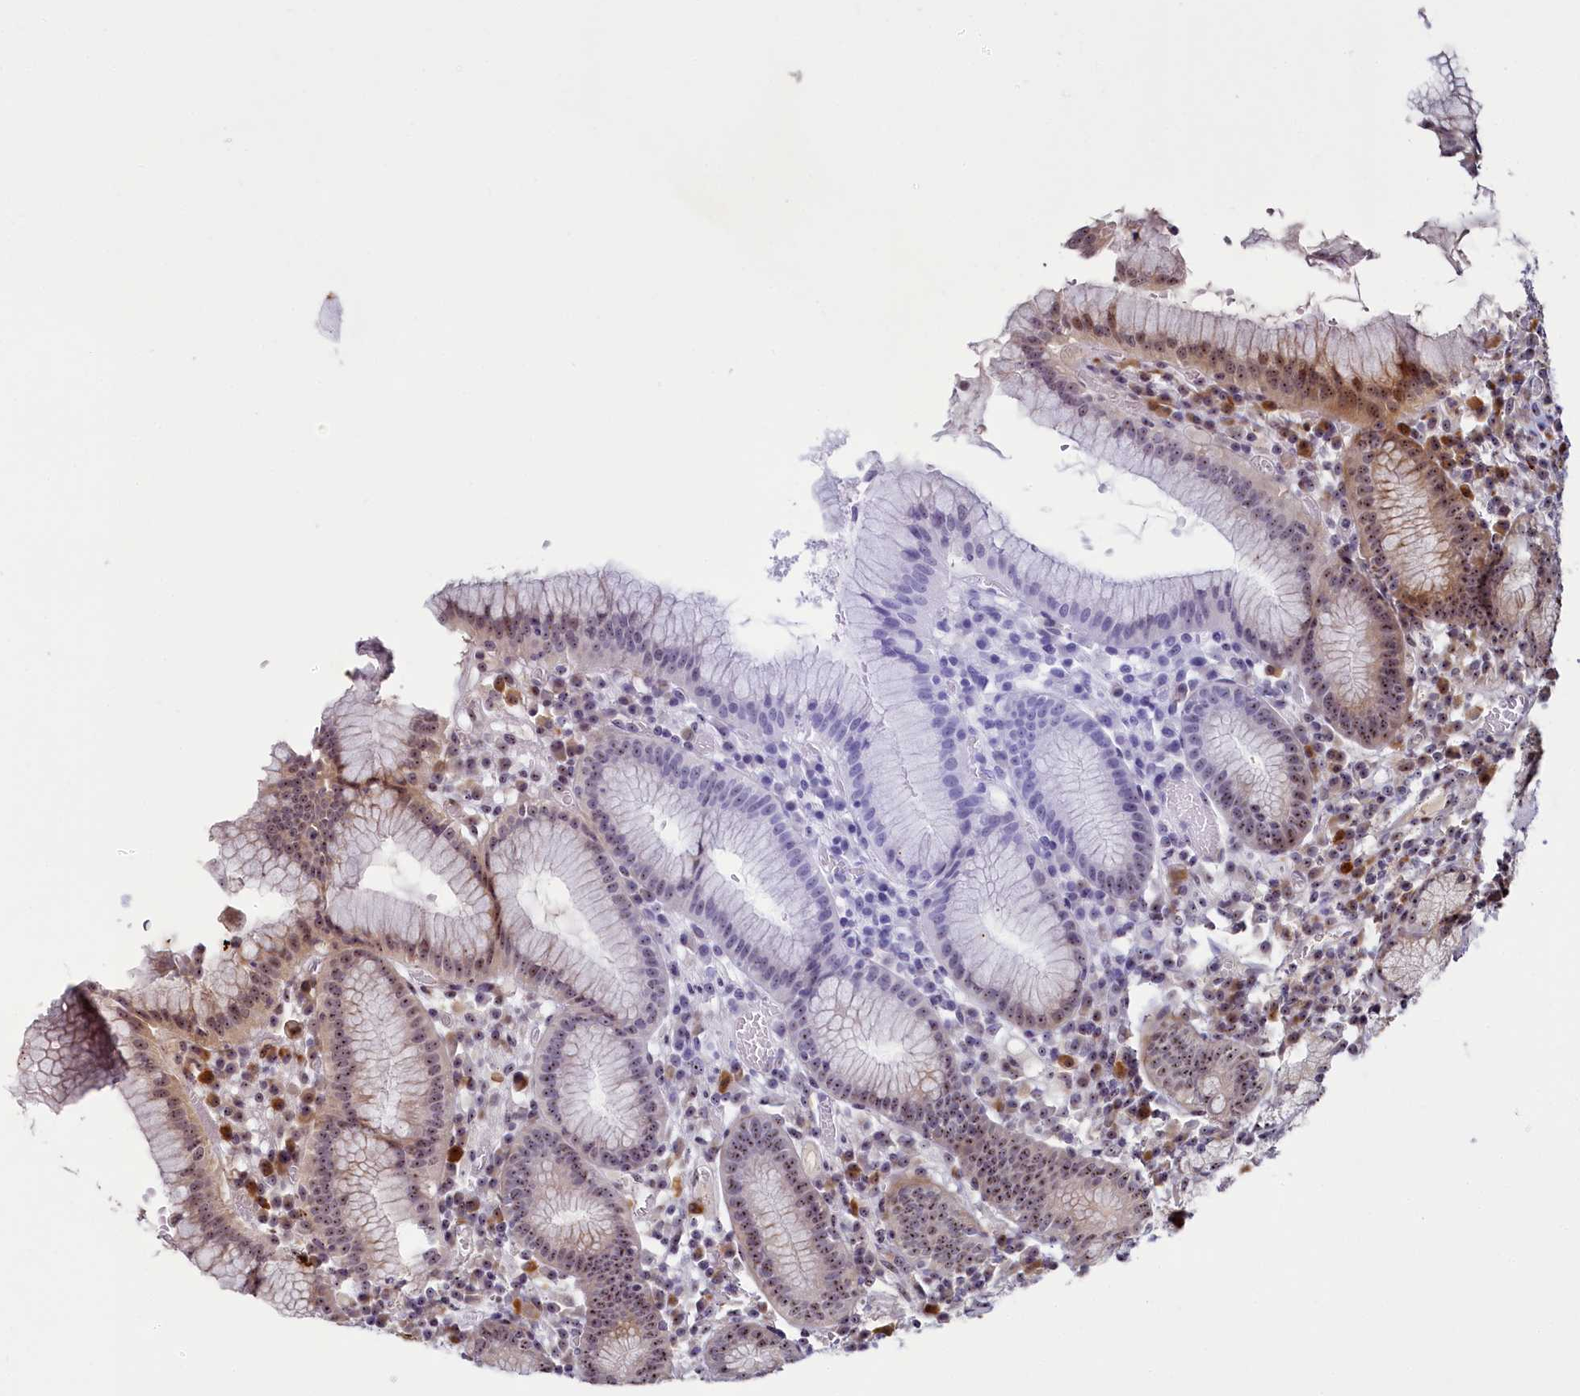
{"staining": {"intensity": "moderate", "quantity": "<25%", "location": "cytoplasmic/membranous,nuclear"}, "tissue": "stomach", "cell_type": "Glandular cells", "image_type": "normal", "snomed": [{"axis": "morphology", "description": "Normal tissue, NOS"}, {"axis": "topography", "description": "Stomach"}], "caption": "Protein staining exhibits moderate cytoplasmic/membranous,nuclear expression in approximately <25% of glandular cells in benign stomach.", "gene": "TCOF1", "patient": {"sex": "male", "age": 55}}